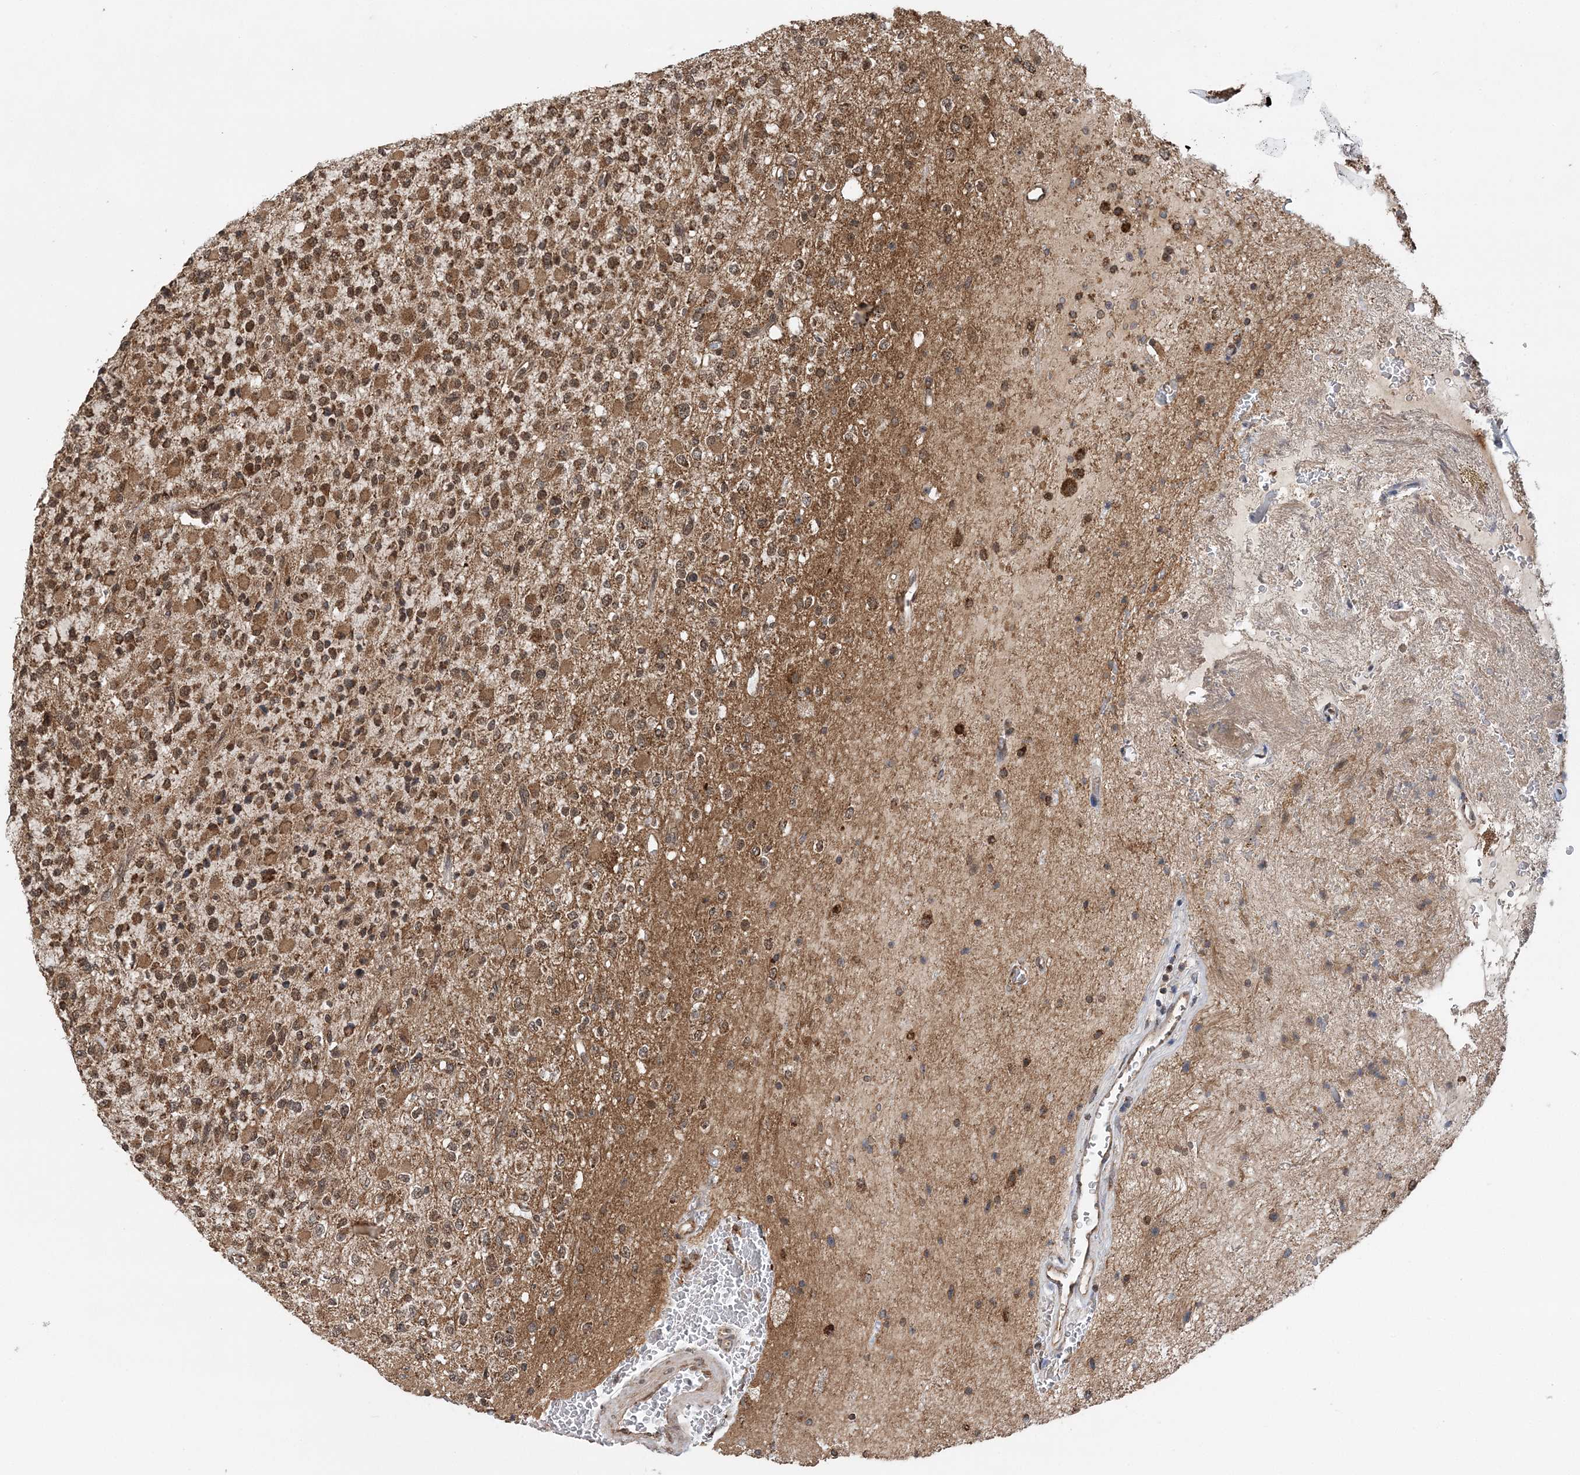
{"staining": {"intensity": "moderate", "quantity": ">75%", "location": "cytoplasmic/membranous,nuclear"}, "tissue": "glioma", "cell_type": "Tumor cells", "image_type": "cancer", "snomed": [{"axis": "morphology", "description": "Glioma, malignant, High grade"}, {"axis": "topography", "description": "Brain"}], "caption": "High-power microscopy captured an IHC micrograph of malignant glioma (high-grade), revealing moderate cytoplasmic/membranous and nuclear positivity in about >75% of tumor cells.", "gene": "PCBP1", "patient": {"sex": "male", "age": 34}}